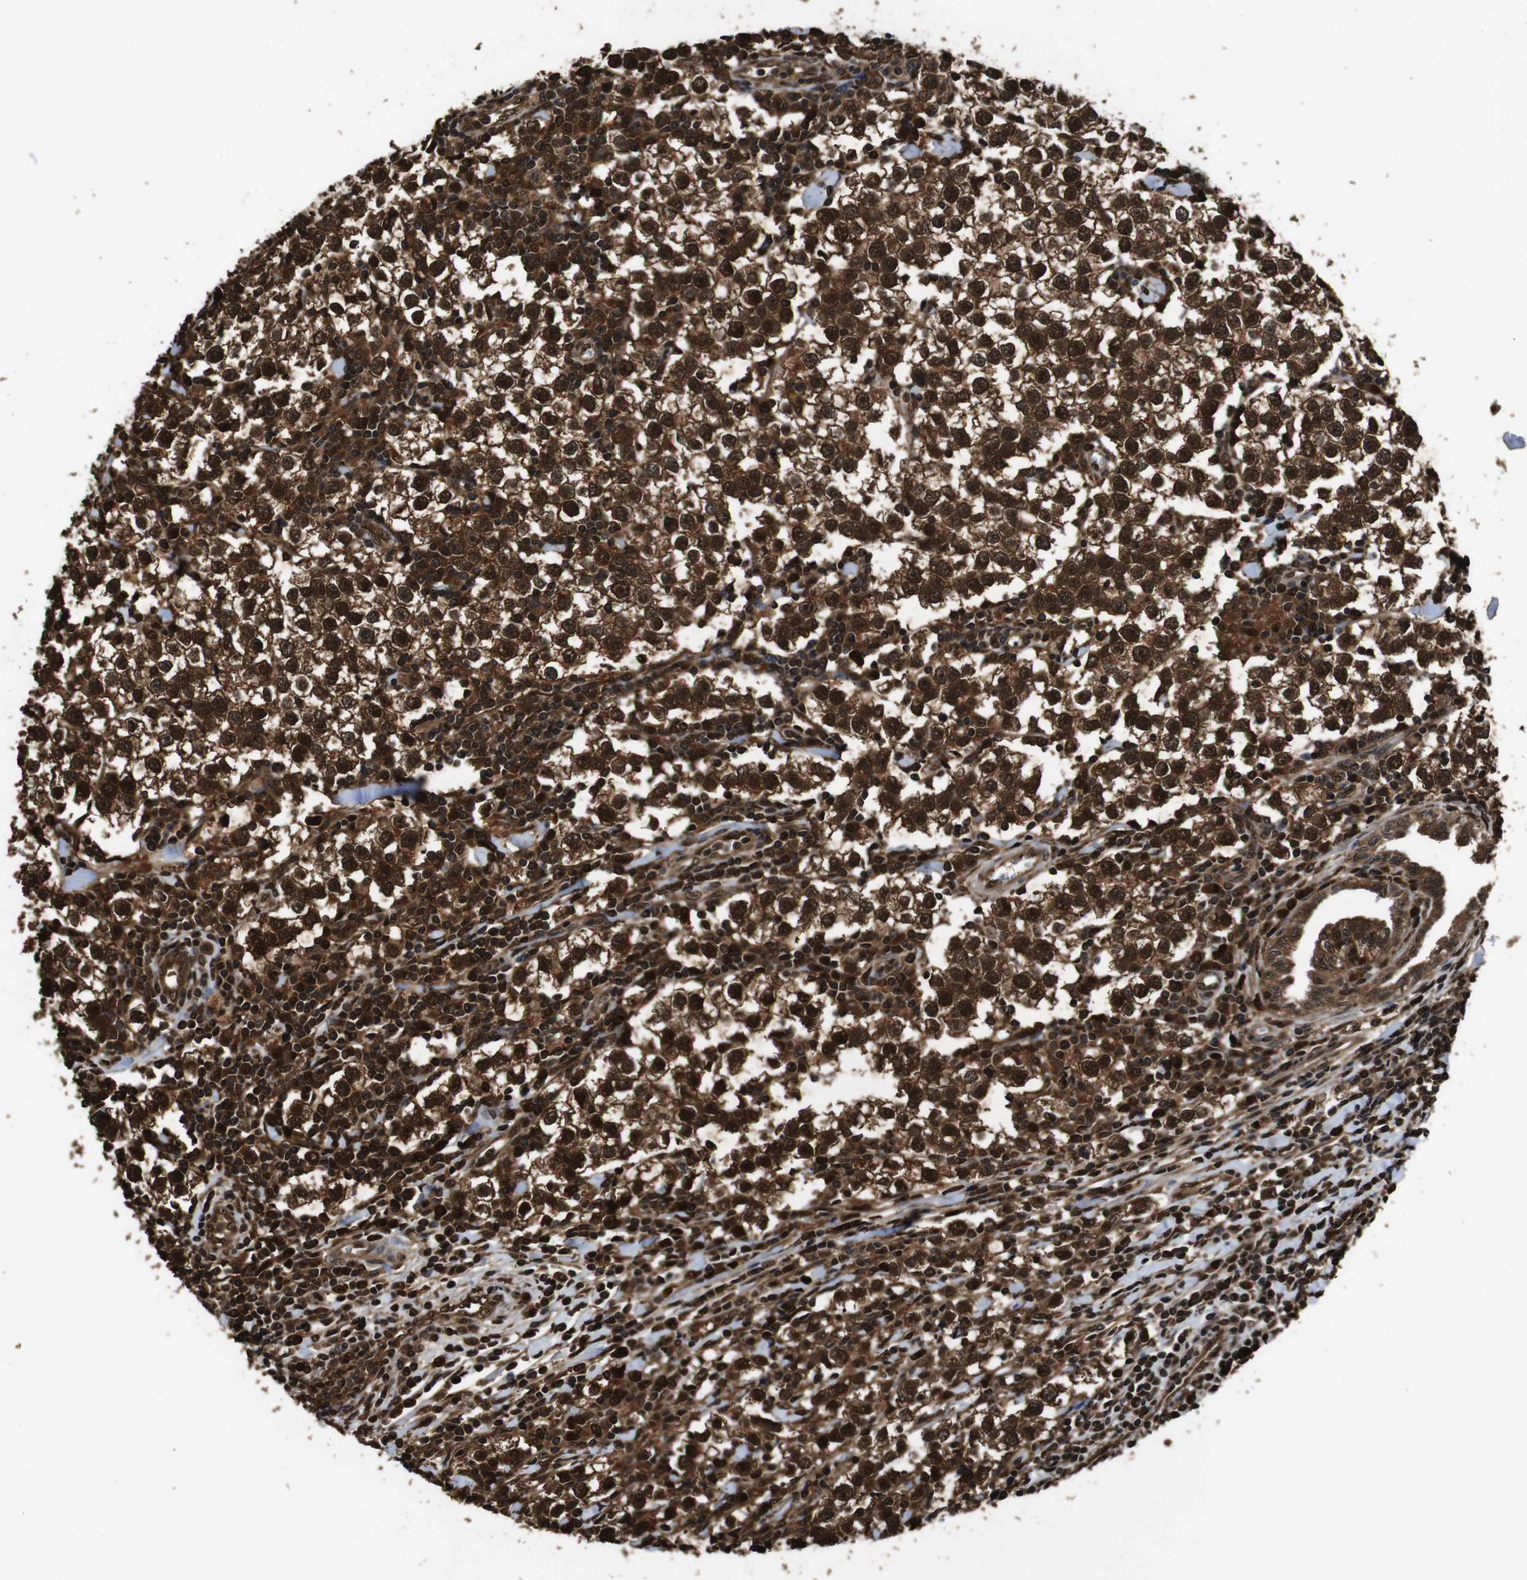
{"staining": {"intensity": "strong", "quantity": ">75%", "location": "cytoplasmic/membranous,nuclear"}, "tissue": "testis cancer", "cell_type": "Tumor cells", "image_type": "cancer", "snomed": [{"axis": "morphology", "description": "Seminoma, NOS"}, {"axis": "morphology", "description": "Carcinoma, Embryonal, NOS"}, {"axis": "topography", "description": "Testis"}], "caption": "Testis cancer was stained to show a protein in brown. There is high levels of strong cytoplasmic/membranous and nuclear positivity in about >75% of tumor cells.", "gene": "VCP", "patient": {"sex": "male", "age": 36}}